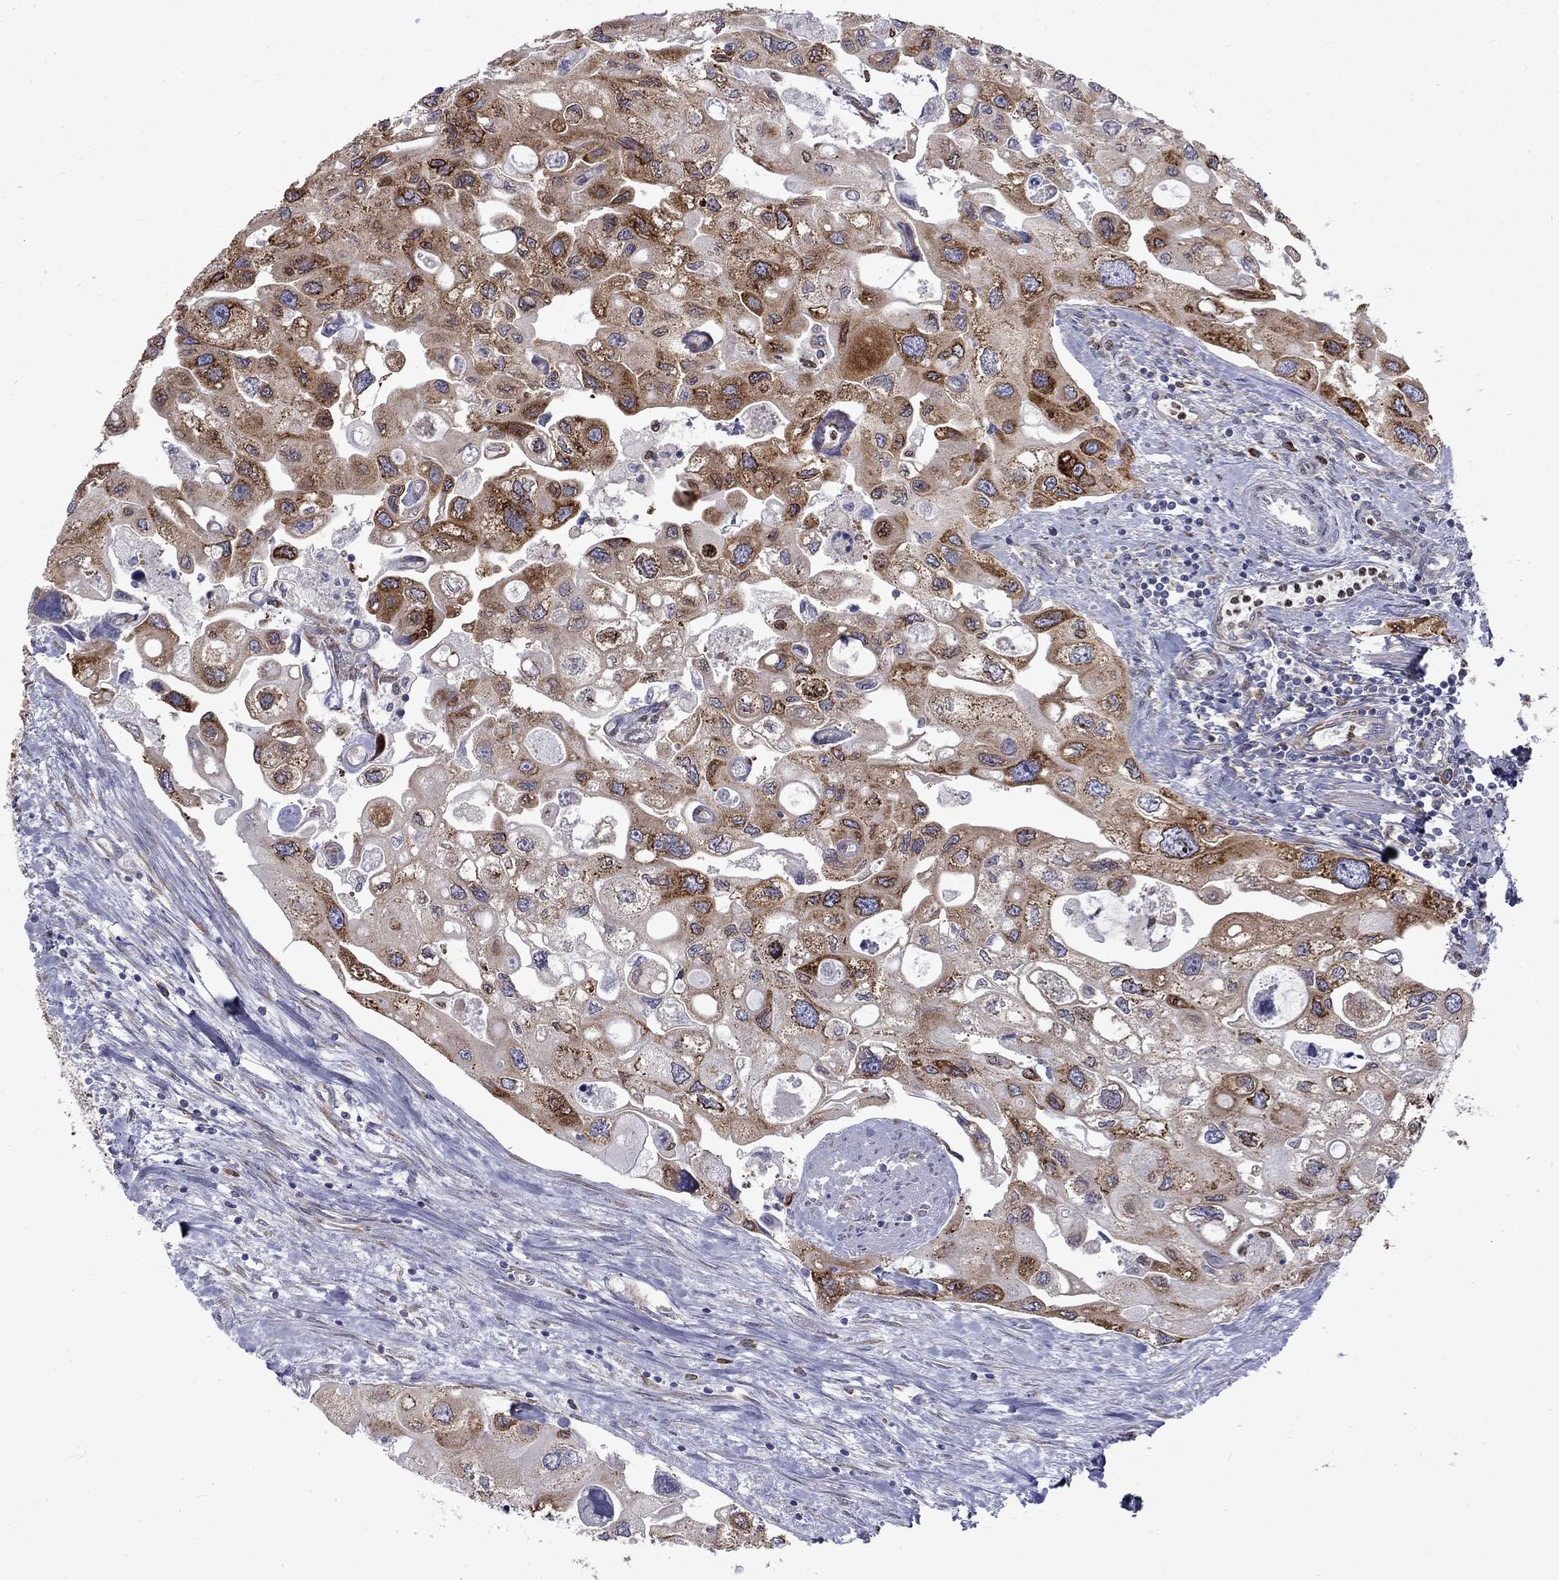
{"staining": {"intensity": "strong", "quantity": "25%-75%", "location": "cytoplasmic/membranous"}, "tissue": "urothelial cancer", "cell_type": "Tumor cells", "image_type": "cancer", "snomed": [{"axis": "morphology", "description": "Urothelial carcinoma, High grade"}, {"axis": "topography", "description": "Urinary bladder"}], "caption": "Immunohistochemistry (IHC) (DAB (3,3'-diaminobenzidine)) staining of human urothelial cancer demonstrates strong cytoplasmic/membranous protein staining in approximately 25%-75% of tumor cells.", "gene": "PABPC4", "patient": {"sex": "male", "age": 59}}